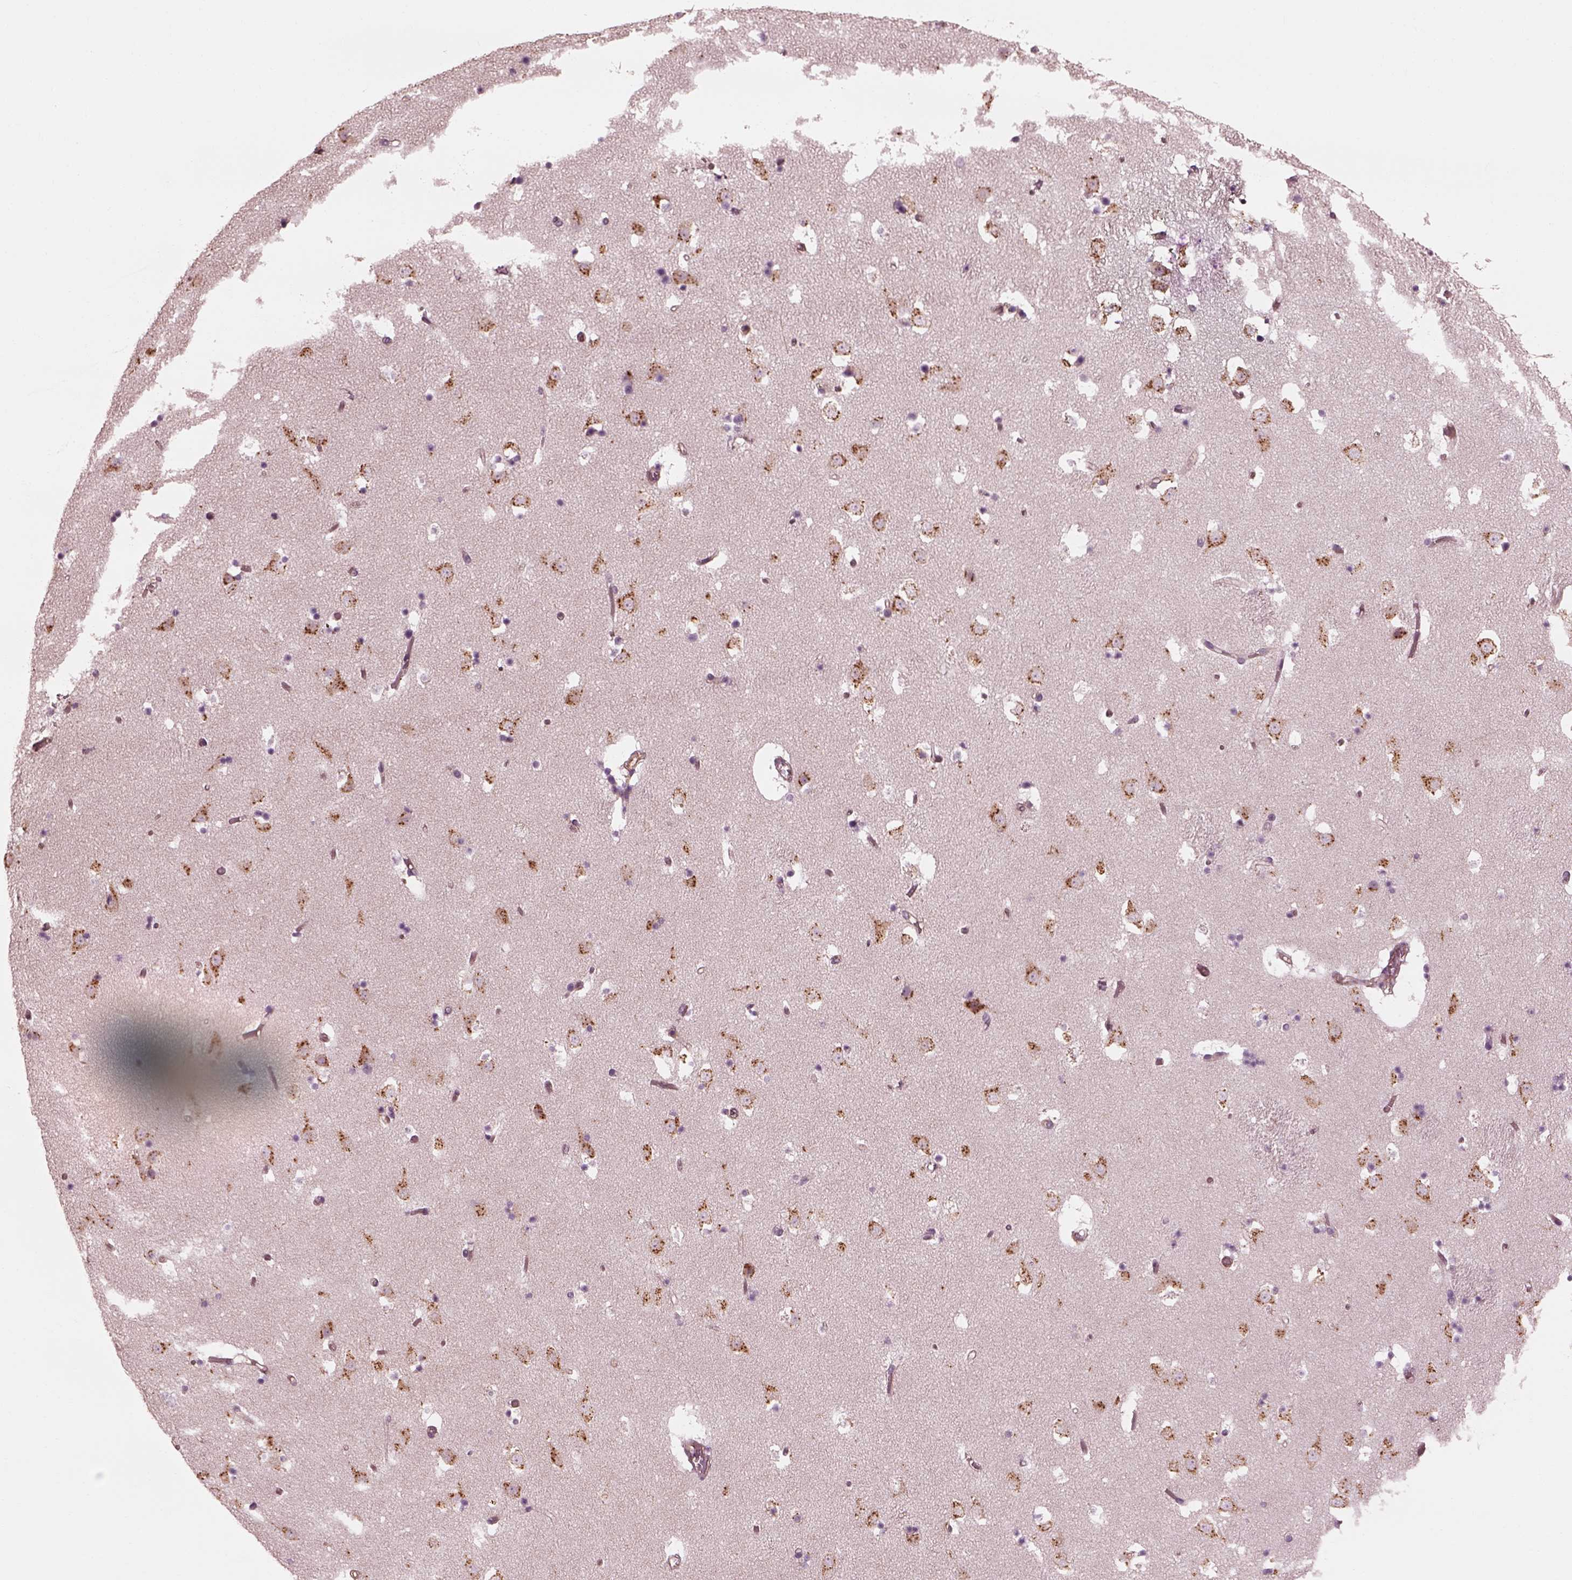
{"staining": {"intensity": "negative", "quantity": "none", "location": "none"}, "tissue": "caudate", "cell_type": "Glial cells", "image_type": "normal", "snomed": [{"axis": "morphology", "description": "Normal tissue, NOS"}, {"axis": "topography", "description": "Lateral ventricle wall"}], "caption": "This is an immunohistochemistry image of unremarkable caudate. There is no positivity in glial cells.", "gene": "ELAPOR1", "patient": {"sex": "female", "age": 42}}